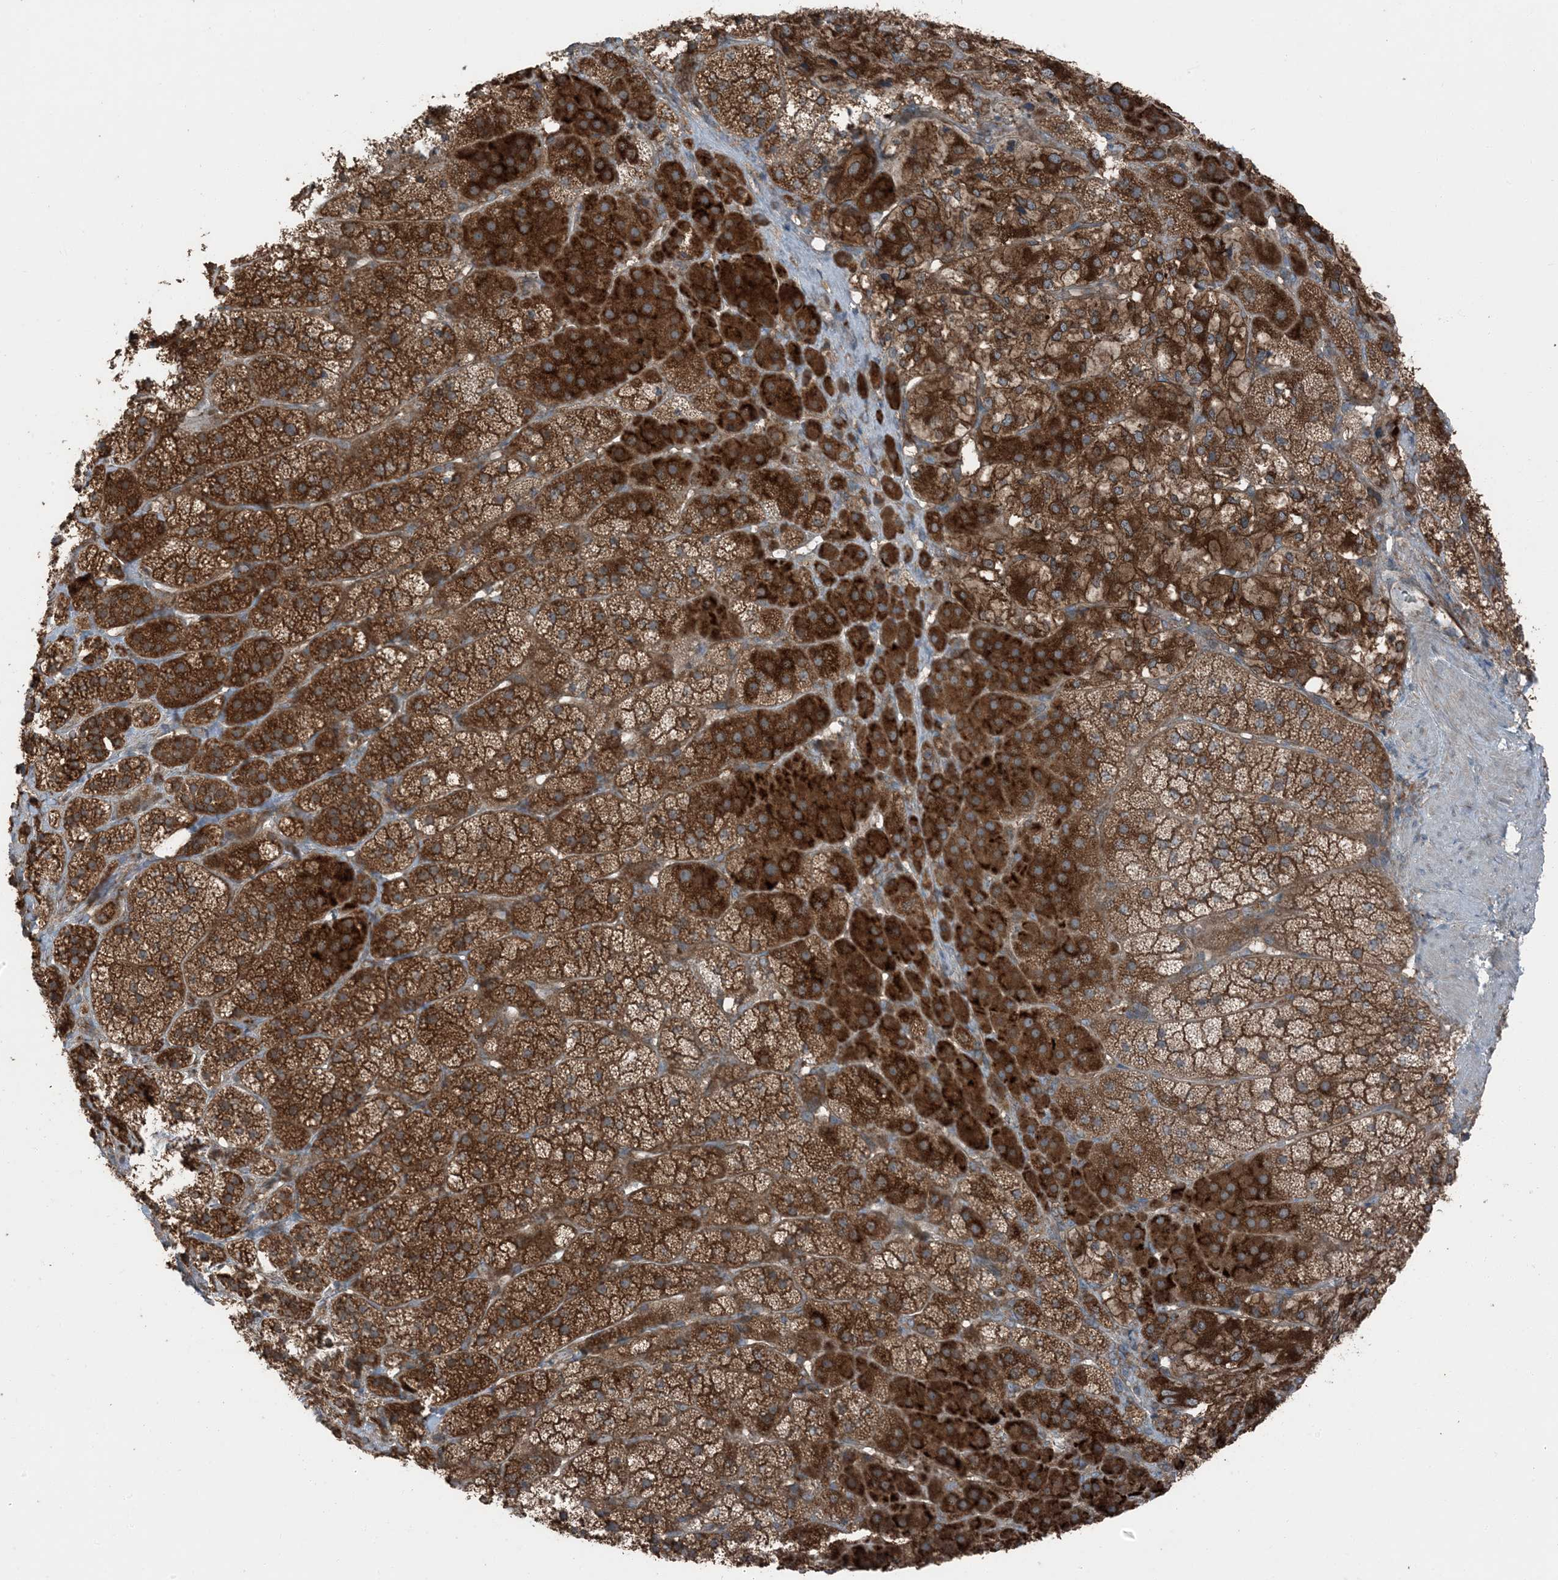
{"staining": {"intensity": "strong", "quantity": ">75%", "location": "cytoplasmic/membranous"}, "tissue": "adrenal gland", "cell_type": "Glandular cells", "image_type": "normal", "snomed": [{"axis": "morphology", "description": "Normal tissue, NOS"}, {"axis": "topography", "description": "Adrenal gland"}], "caption": "IHC (DAB (3,3'-diaminobenzidine)) staining of normal adrenal gland reveals strong cytoplasmic/membranous protein expression in approximately >75% of glandular cells.", "gene": "RAB3GAP1", "patient": {"sex": "female", "age": 44}}